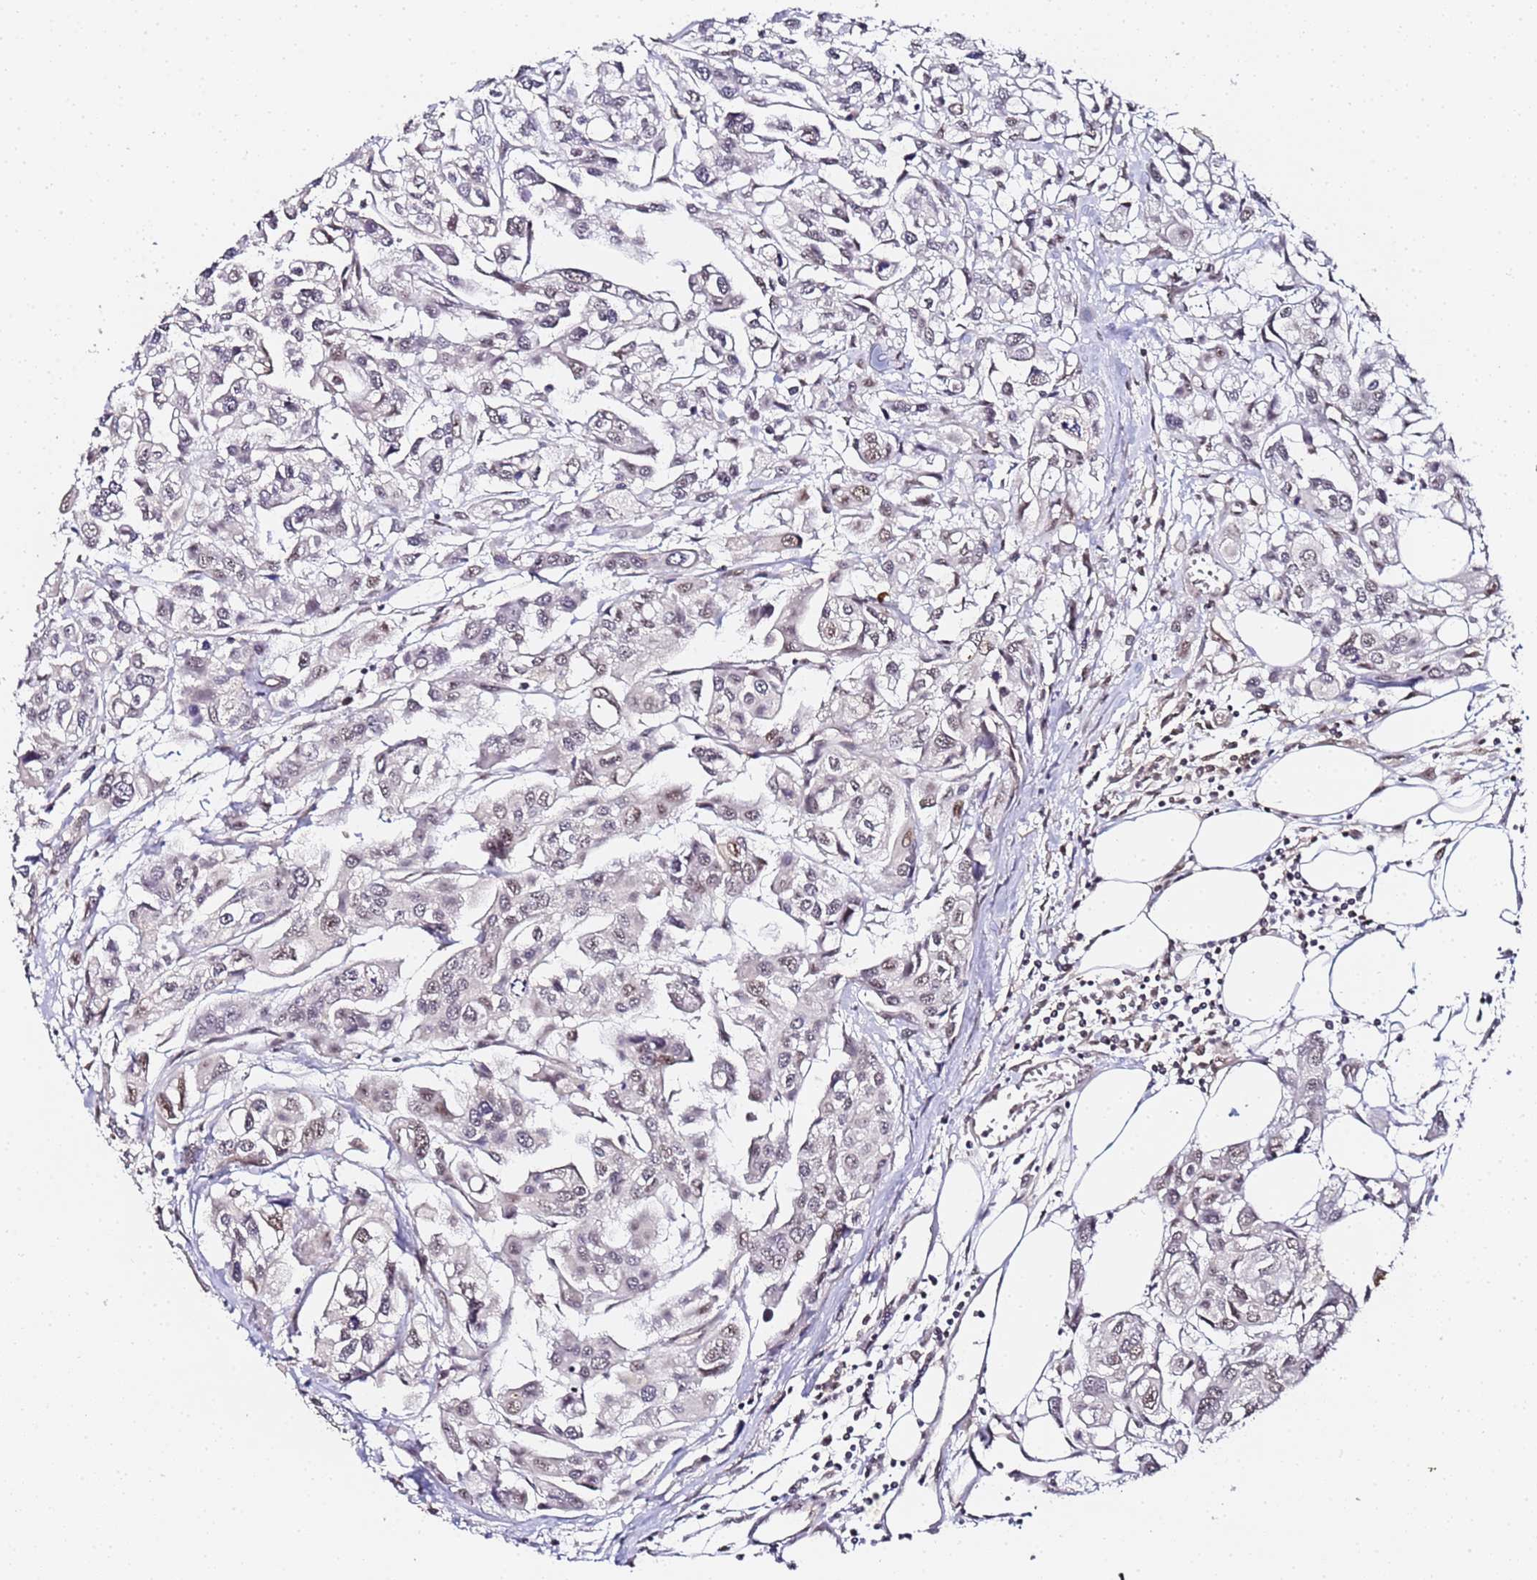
{"staining": {"intensity": "weak", "quantity": "<25%", "location": "nuclear"}, "tissue": "urothelial cancer", "cell_type": "Tumor cells", "image_type": "cancer", "snomed": [{"axis": "morphology", "description": "Urothelial carcinoma, High grade"}, {"axis": "topography", "description": "Urinary bladder"}], "caption": "Immunohistochemistry (IHC) photomicrograph of neoplastic tissue: urothelial cancer stained with DAB exhibits no significant protein expression in tumor cells.", "gene": "LSM3", "patient": {"sex": "male", "age": 67}}